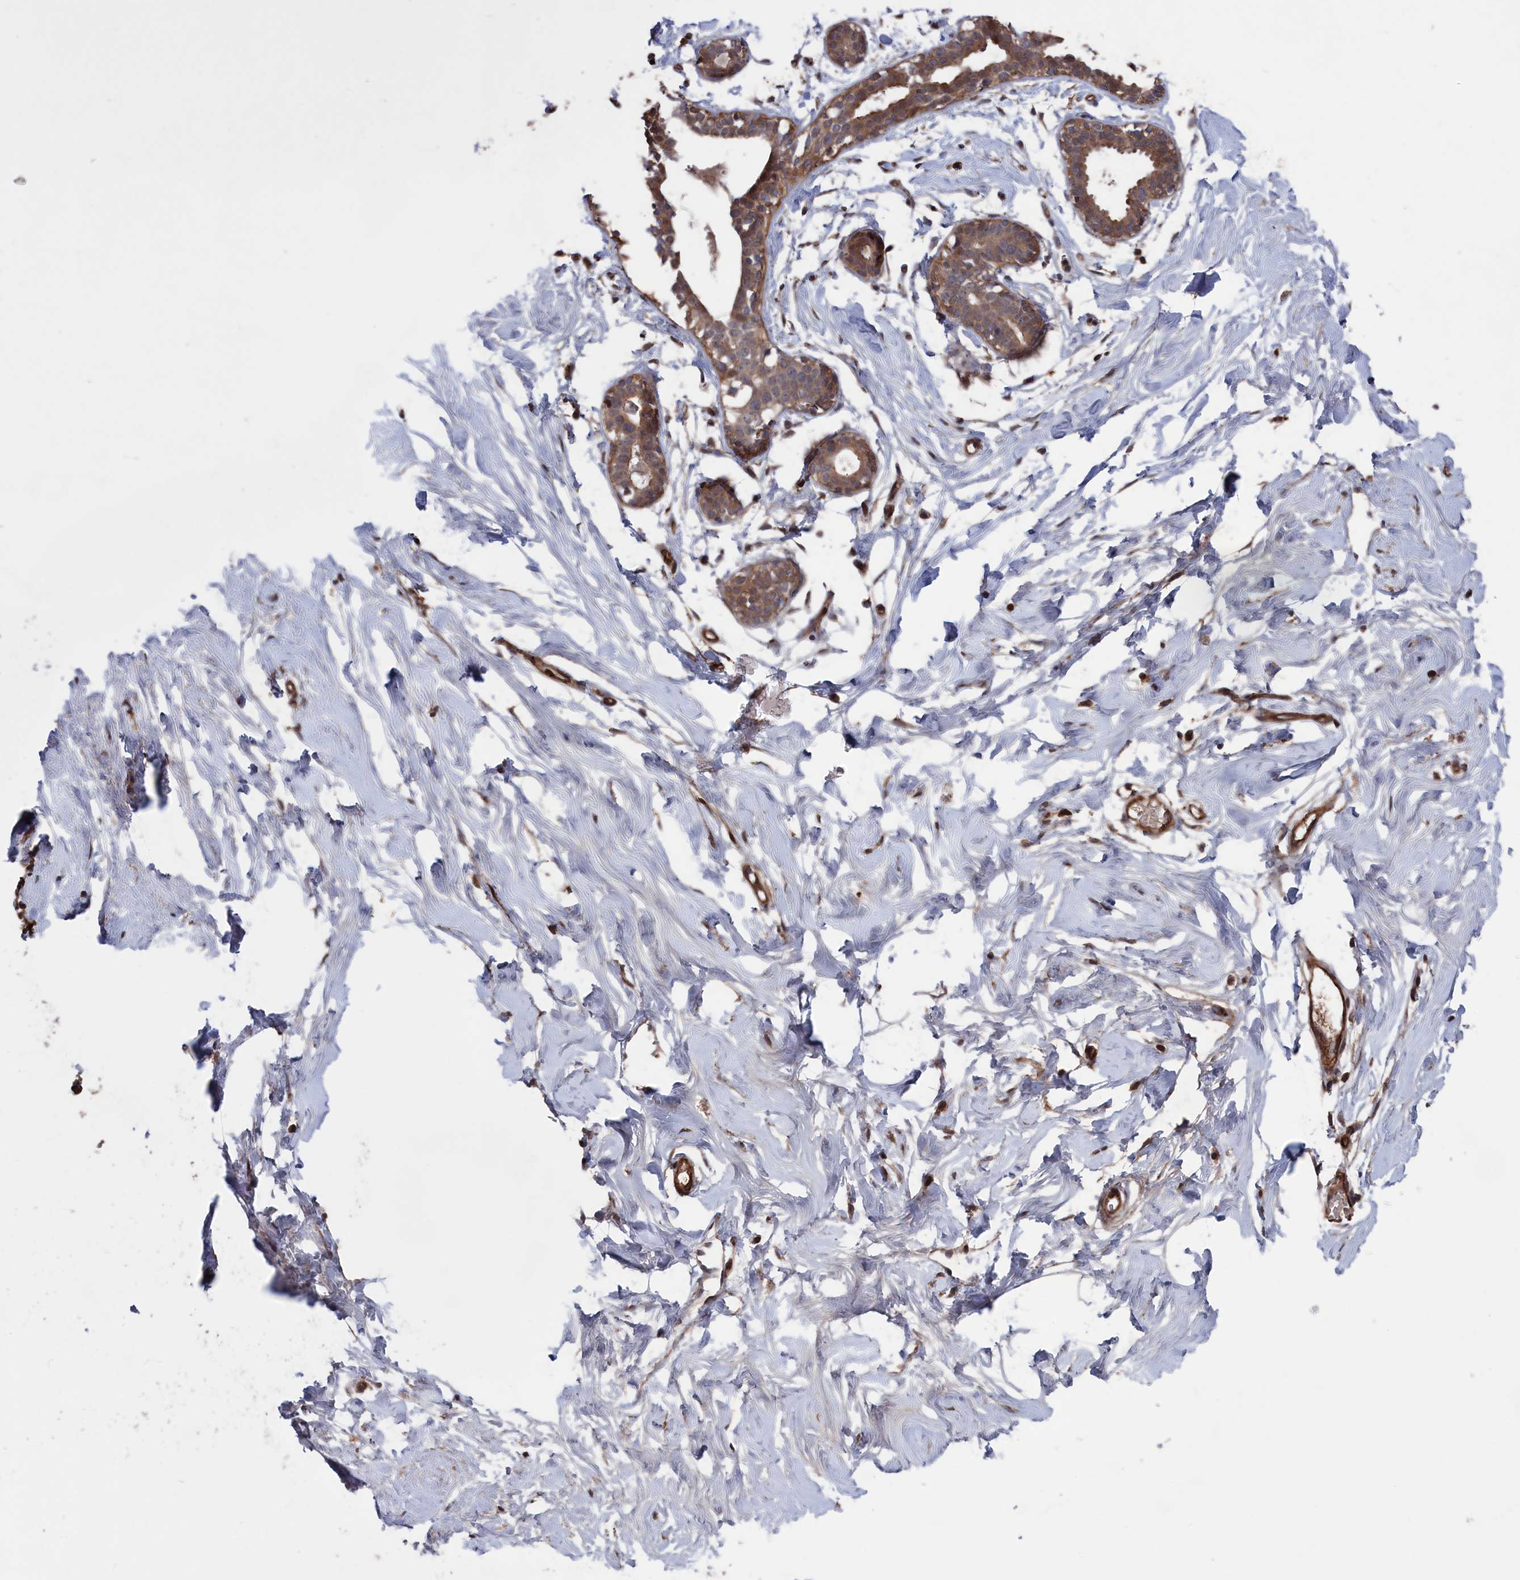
{"staining": {"intensity": "moderate", "quantity": ">75%", "location": "cytoplasmic/membranous"}, "tissue": "breast", "cell_type": "Adipocytes", "image_type": "normal", "snomed": [{"axis": "morphology", "description": "Normal tissue, NOS"}, {"axis": "morphology", "description": "Adenoma, NOS"}, {"axis": "topography", "description": "Breast"}], "caption": "Breast stained with a brown dye shows moderate cytoplasmic/membranous positive expression in approximately >75% of adipocytes.", "gene": "PLA2G15", "patient": {"sex": "female", "age": 23}}